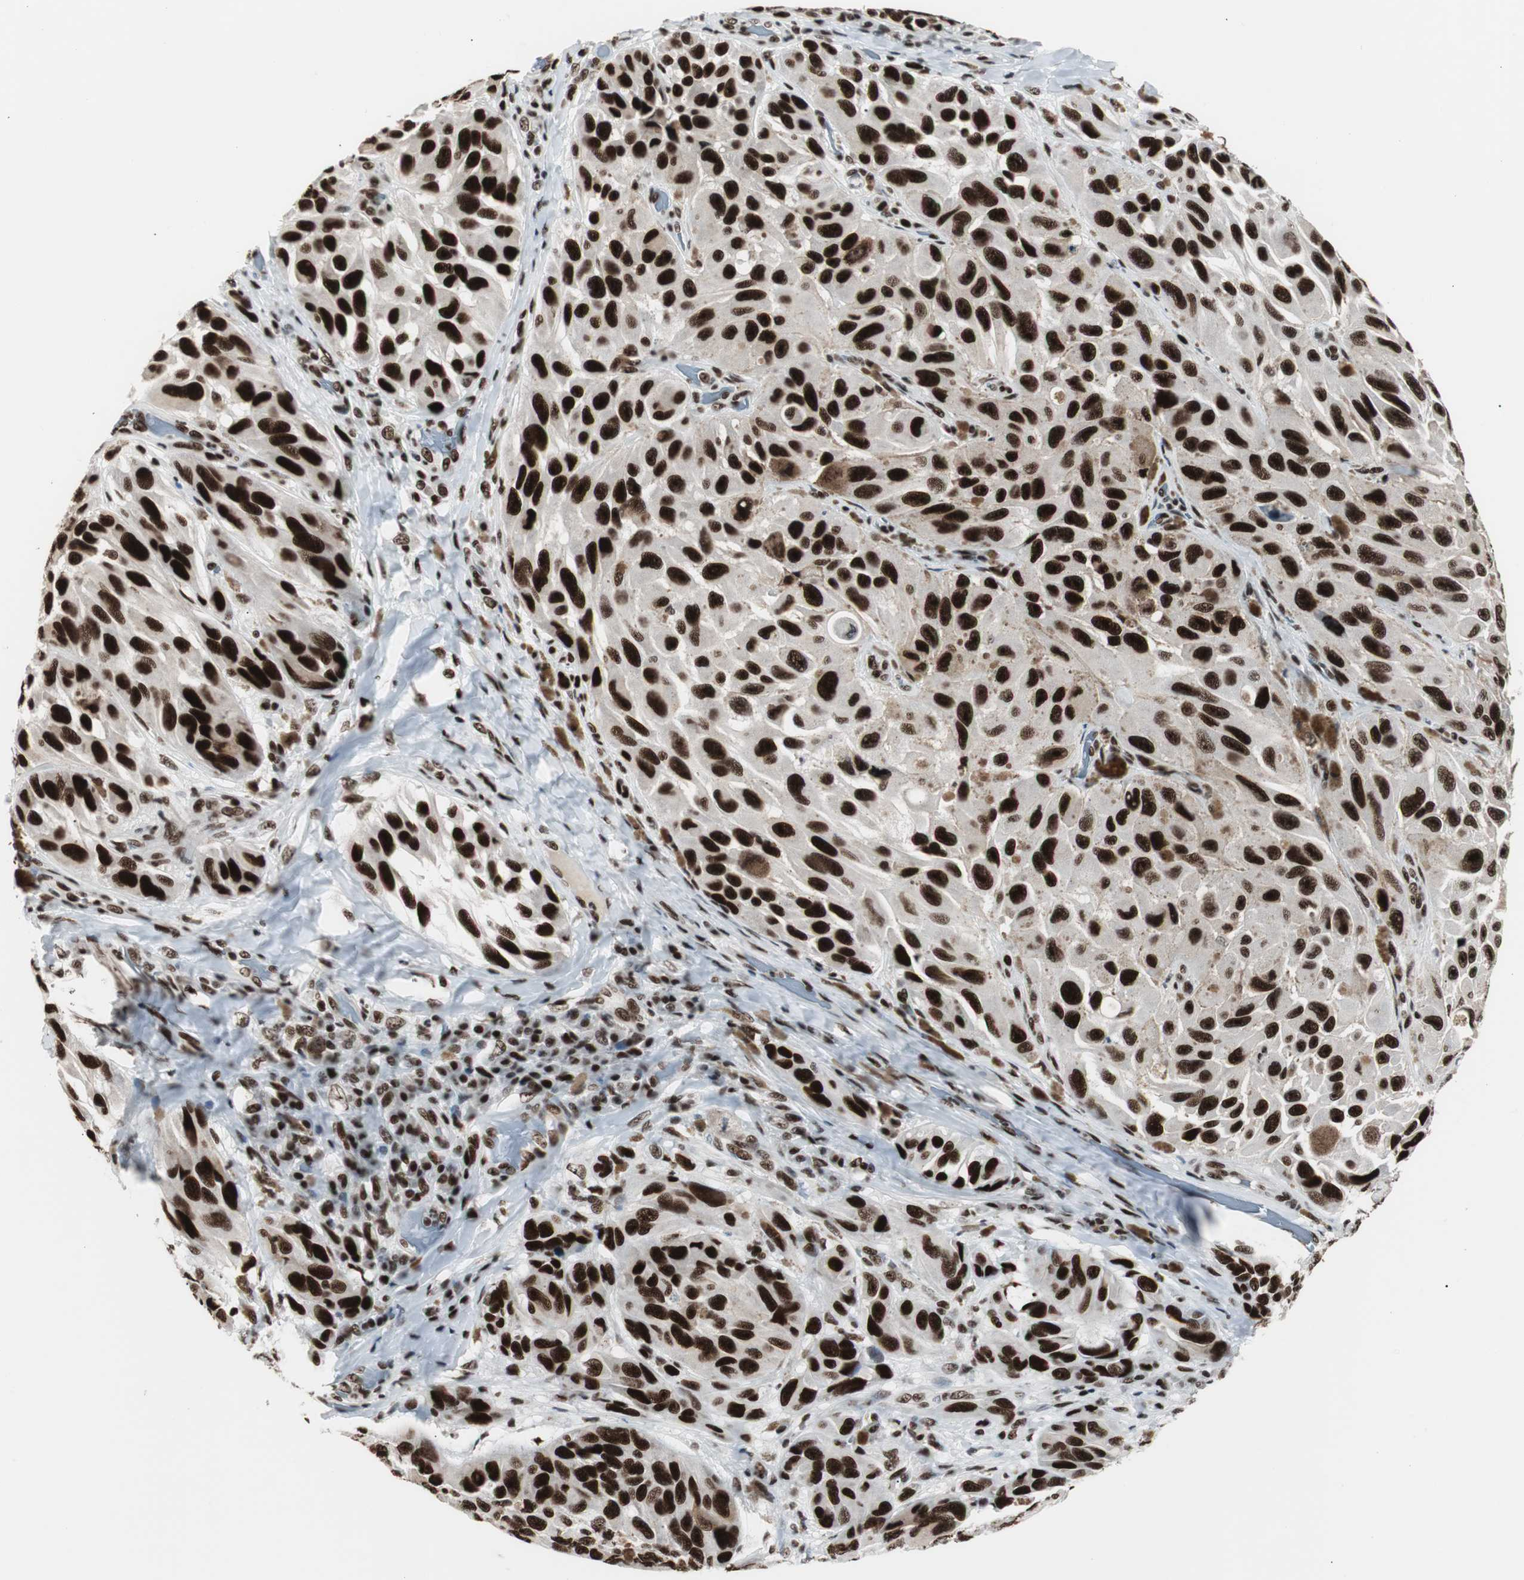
{"staining": {"intensity": "strong", "quantity": ">75%", "location": "nuclear"}, "tissue": "melanoma", "cell_type": "Tumor cells", "image_type": "cancer", "snomed": [{"axis": "morphology", "description": "Malignant melanoma, NOS"}, {"axis": "topography", "description": "Skin"}], "caption": "Human malignant melanoma stained with a protein marker displays strong staining in tumor cells.", "gene": "XRCC1", "patient": {"sex": "female", "age": 73}}